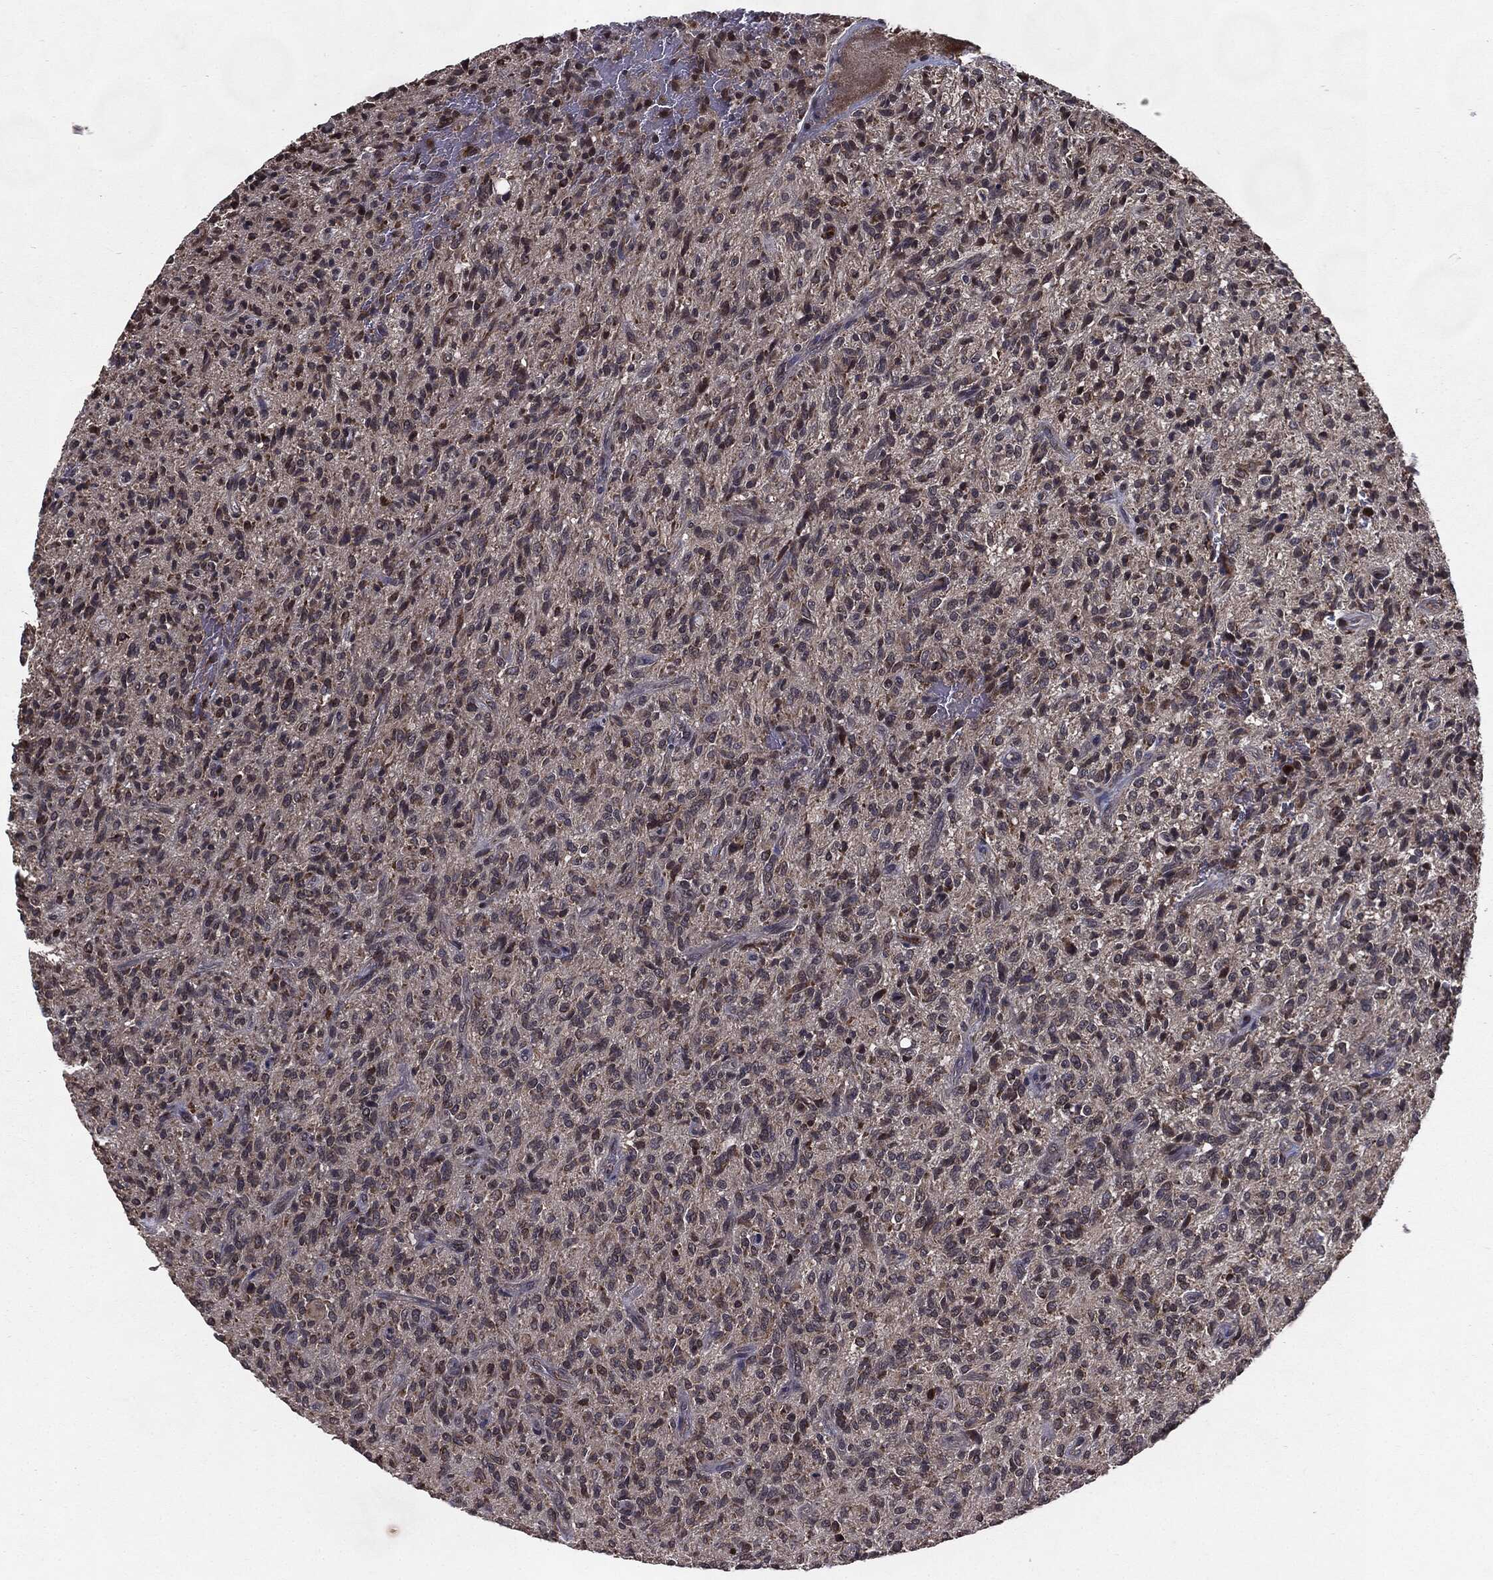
{"staining": {"intensity": "negative", "quantity": "none", "location": "none"}, "tissue": "glioma", "cell_type": "Tumor cells", "image_type": "cancer", "snomed": [{"axis": "morphology", "description": "Glioma, malignant, High grade"}, {"axis": "topography", "description": "Brain"}], "caption": "Tumor cells are negative for brown protein staining in glioma. (DAB (3,3'-diaminobenzidine) immunohistochemistry with hematoxylin counter stain).", "gene": "HDAC5", "patient": {"sex": "male", "age": 64}}